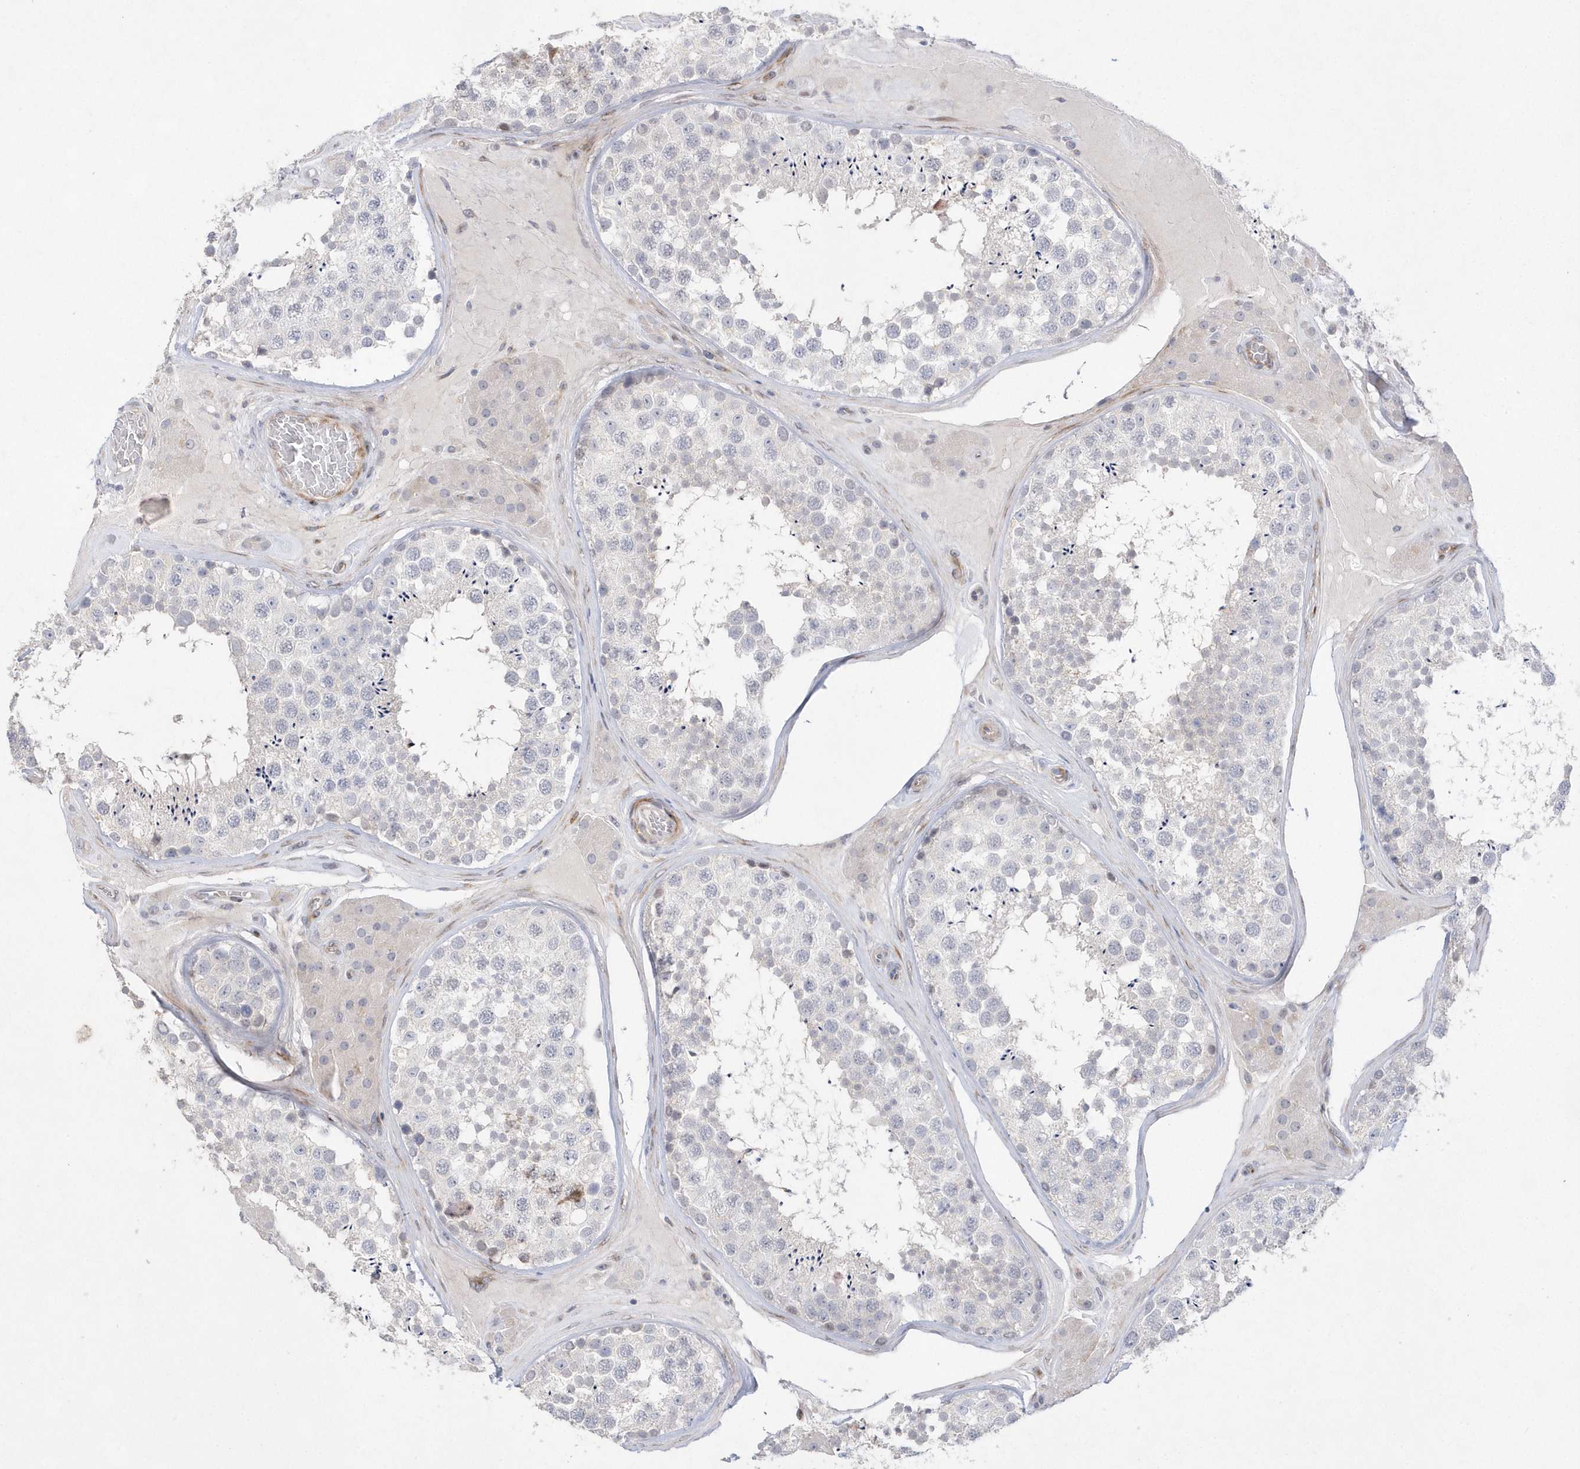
{"staining": {"intensity": "negative", "quantity": "none", "location": "none"}, "tissue": "testis", "cell_type": "Cells in seminiferous ducts", "image_type": "normal", "snomed": [{"axis": "morphology", "description": "Normal tissue, NOS"}, {"axis": "topography", "description": "Testis"}], "caption": "Micrograph shows no protein expression in cells in seminiferous ducts of benign testis. (Stains: DAB IHC with hematoxylin counter stain, Microscopy: brightfield microscopy at high magnification).", "gene": "TMEM132B", "patient": {"sex": "male", "age": 46}}